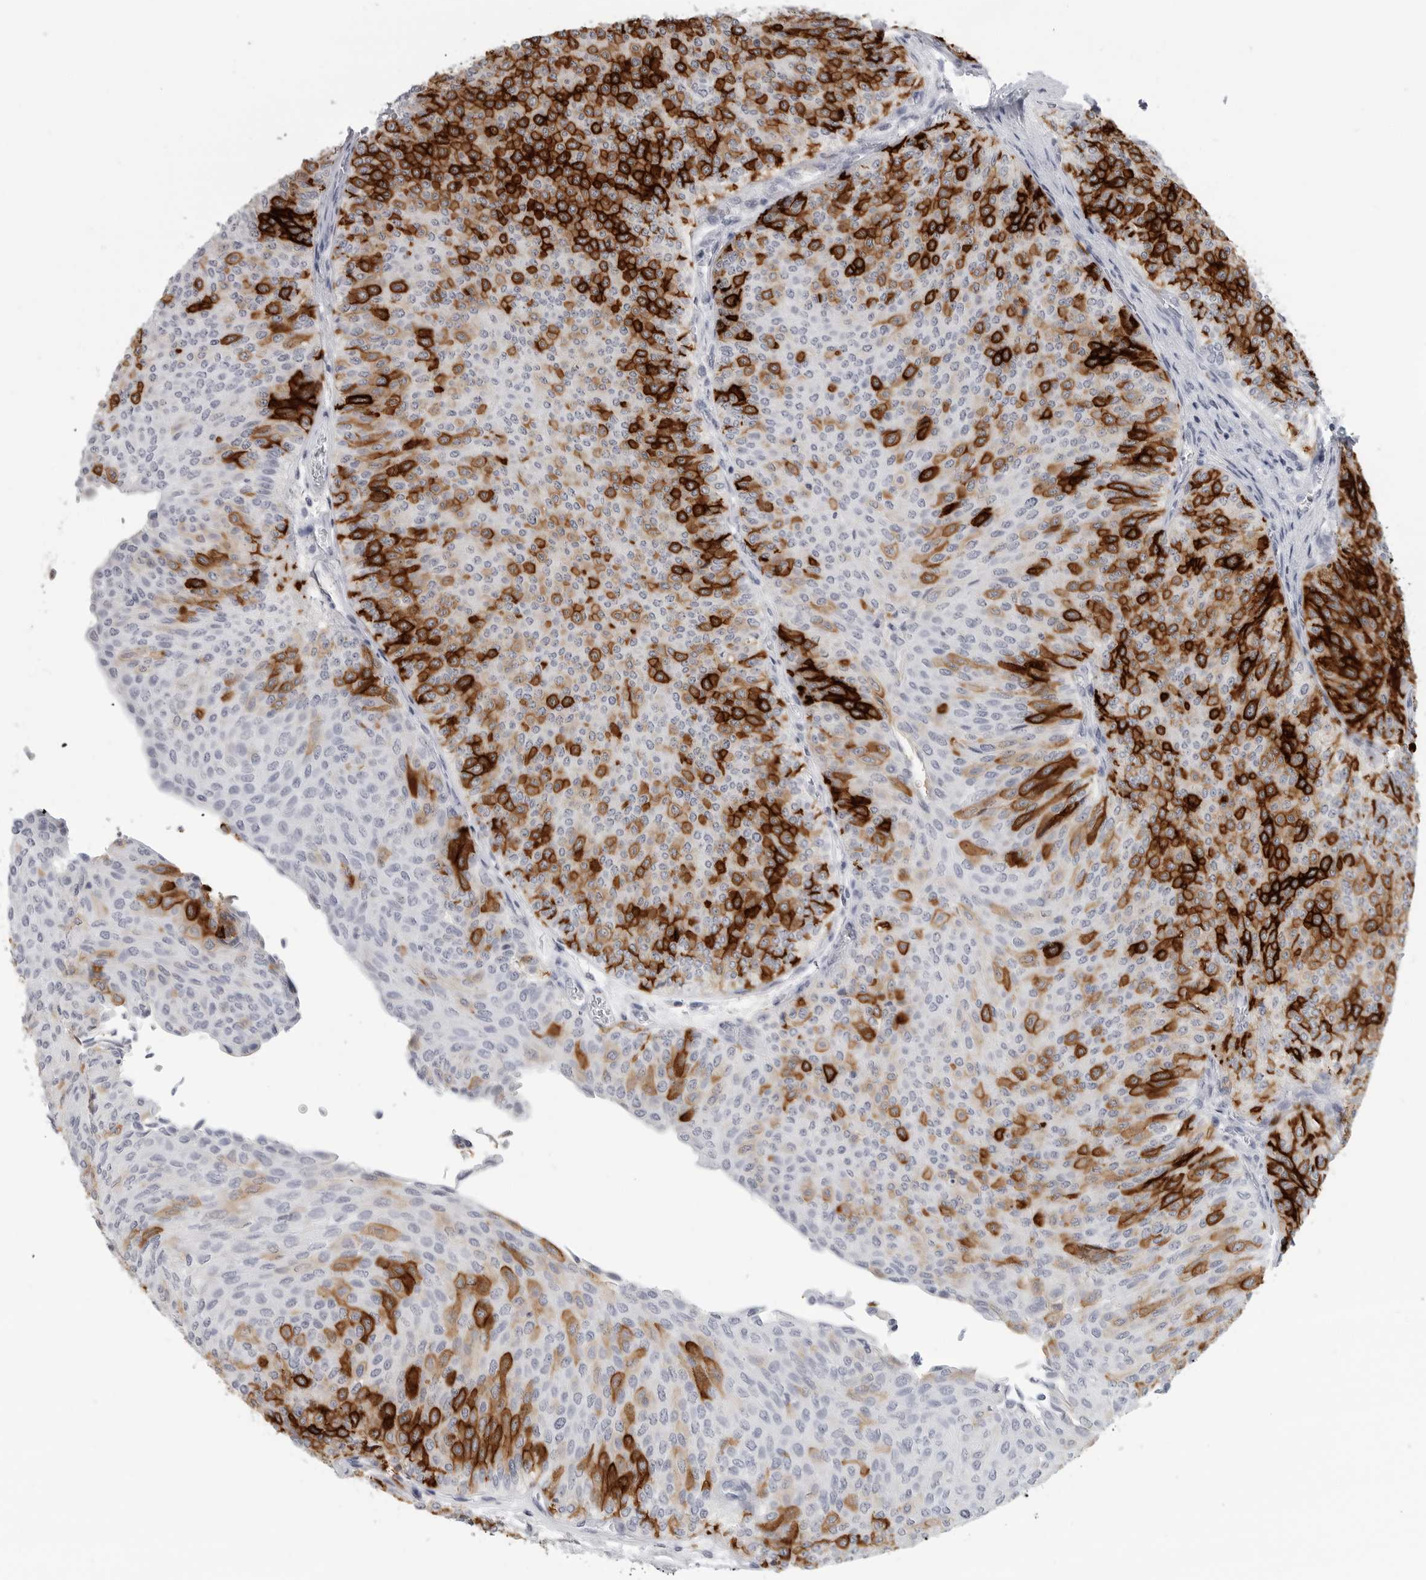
{"staining": {"intensity": "strong", "quantity": "25%-75%", "location": "cytoplasmic/membranous"}, "tissue": "urothelial cancer", "cell_type": "Tumor cells", "image_type": "cancer", "snomed": [{"axis": "morphology", "description": "Urothelial carcinoma, Low grade"}, {"axis": "topography", "description": "Urinary bladder"}], "caption": "A histopathology image of urothelial cancer stained for a protein shows strong cytoplasmic/membranous brown staining in tumor cells.", "gene": "LY6D", "patient": {"sex": "male", "age": 78}}